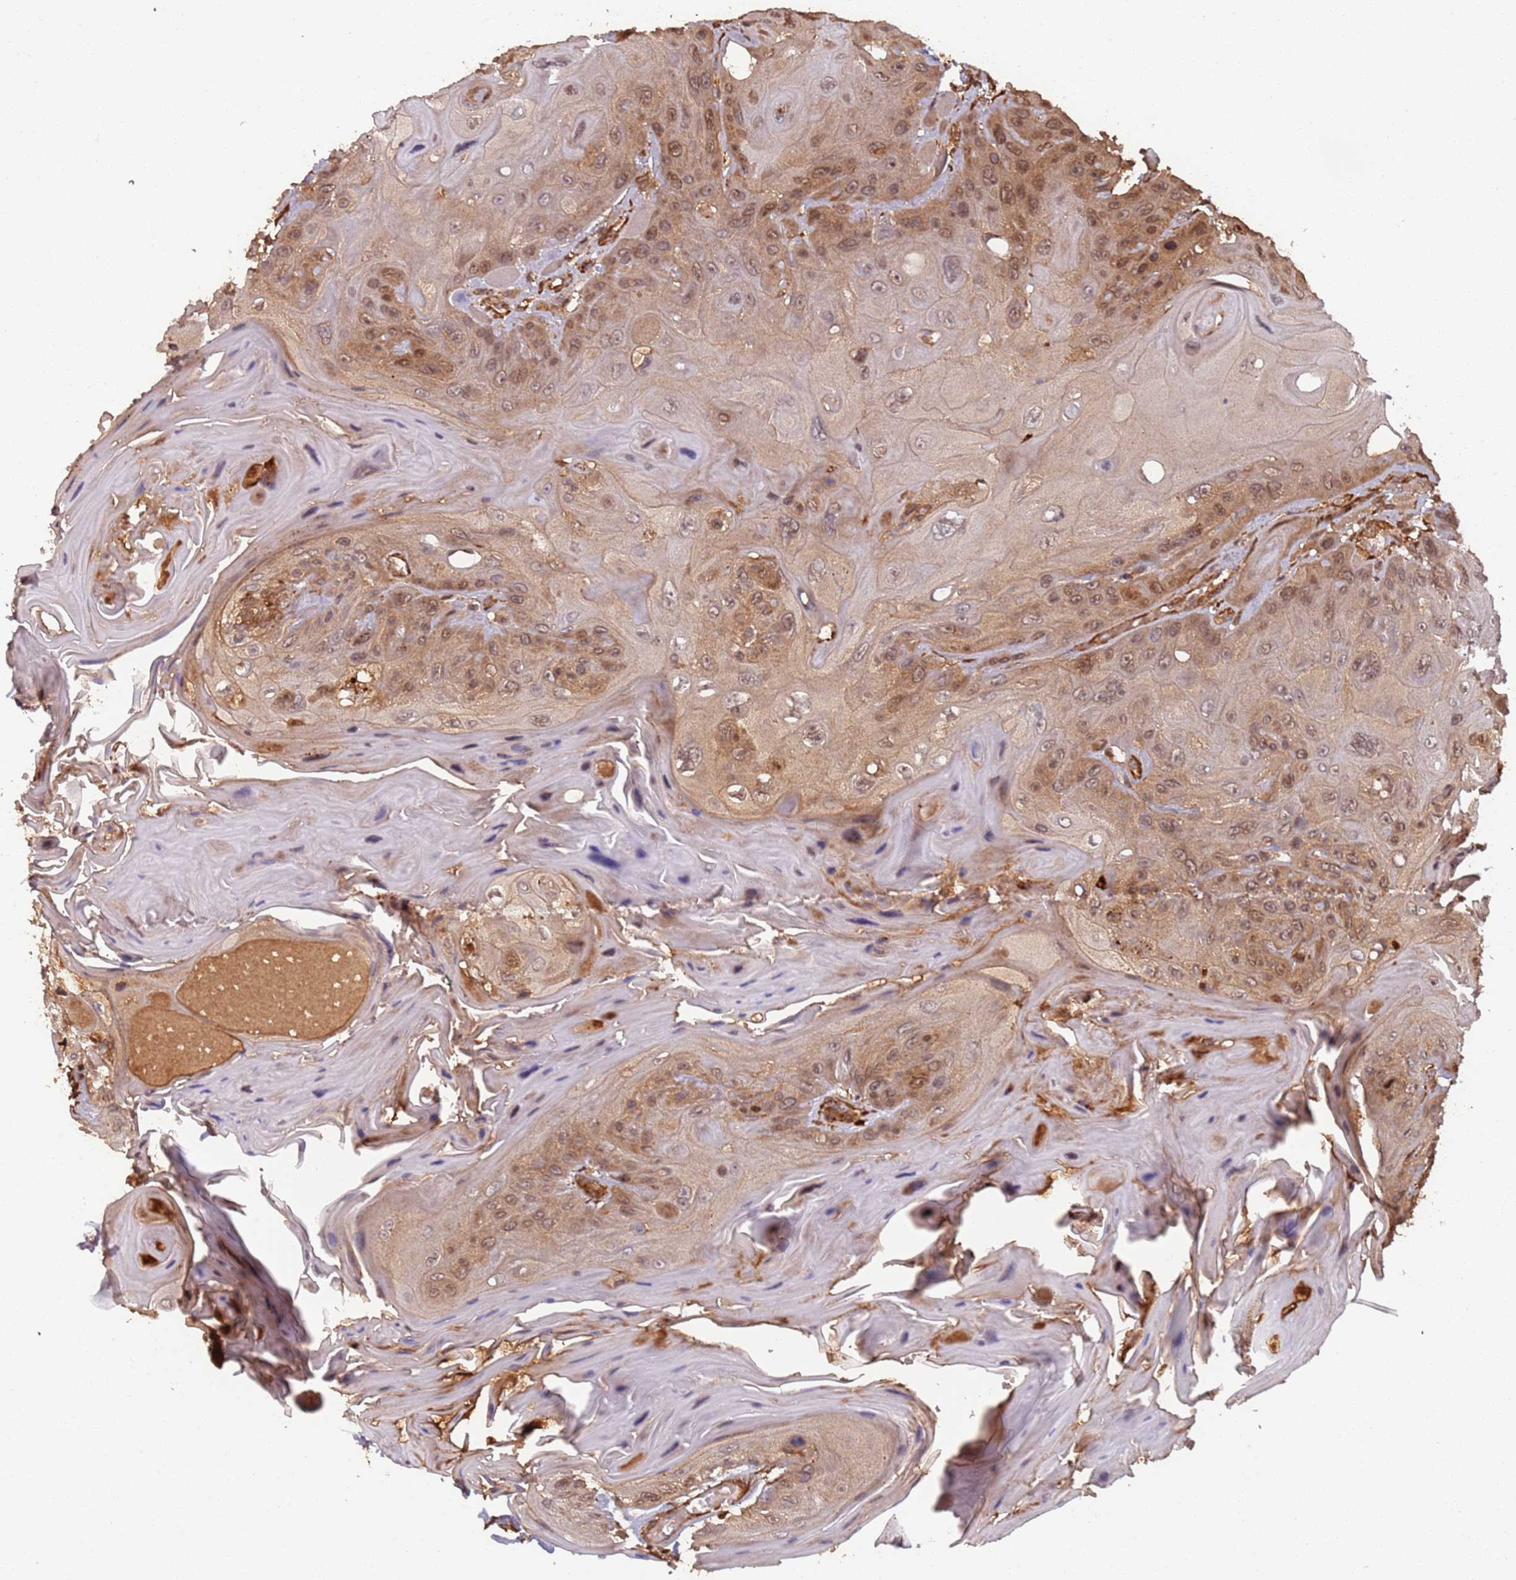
{"staining": {"intensity": "moderate", "quantity": ">75%", "location": "cytoplasmic/membranous,nuclear"}, "tissue": "head and neck cancer", "cell_type": "Tumor cells", "image_type": "cancer", "snomed": [{"axis": "morphology", "description": "Squamous cell carcinoma, NOS"}, {"axis": "topography", "description": "Head-Neck"}], "caption": "Head and neck squamous cell carcinoma stained for a protein displays moderate cytoplasmic/membranous and nuclear positivity in tumor cells. Immunohistochemistry (ihc) stains the protein of interest in brown and the nuclei are stained blue.", "gene": "SDCCAG8", "patient": {"sex": "female", "age": 59}}